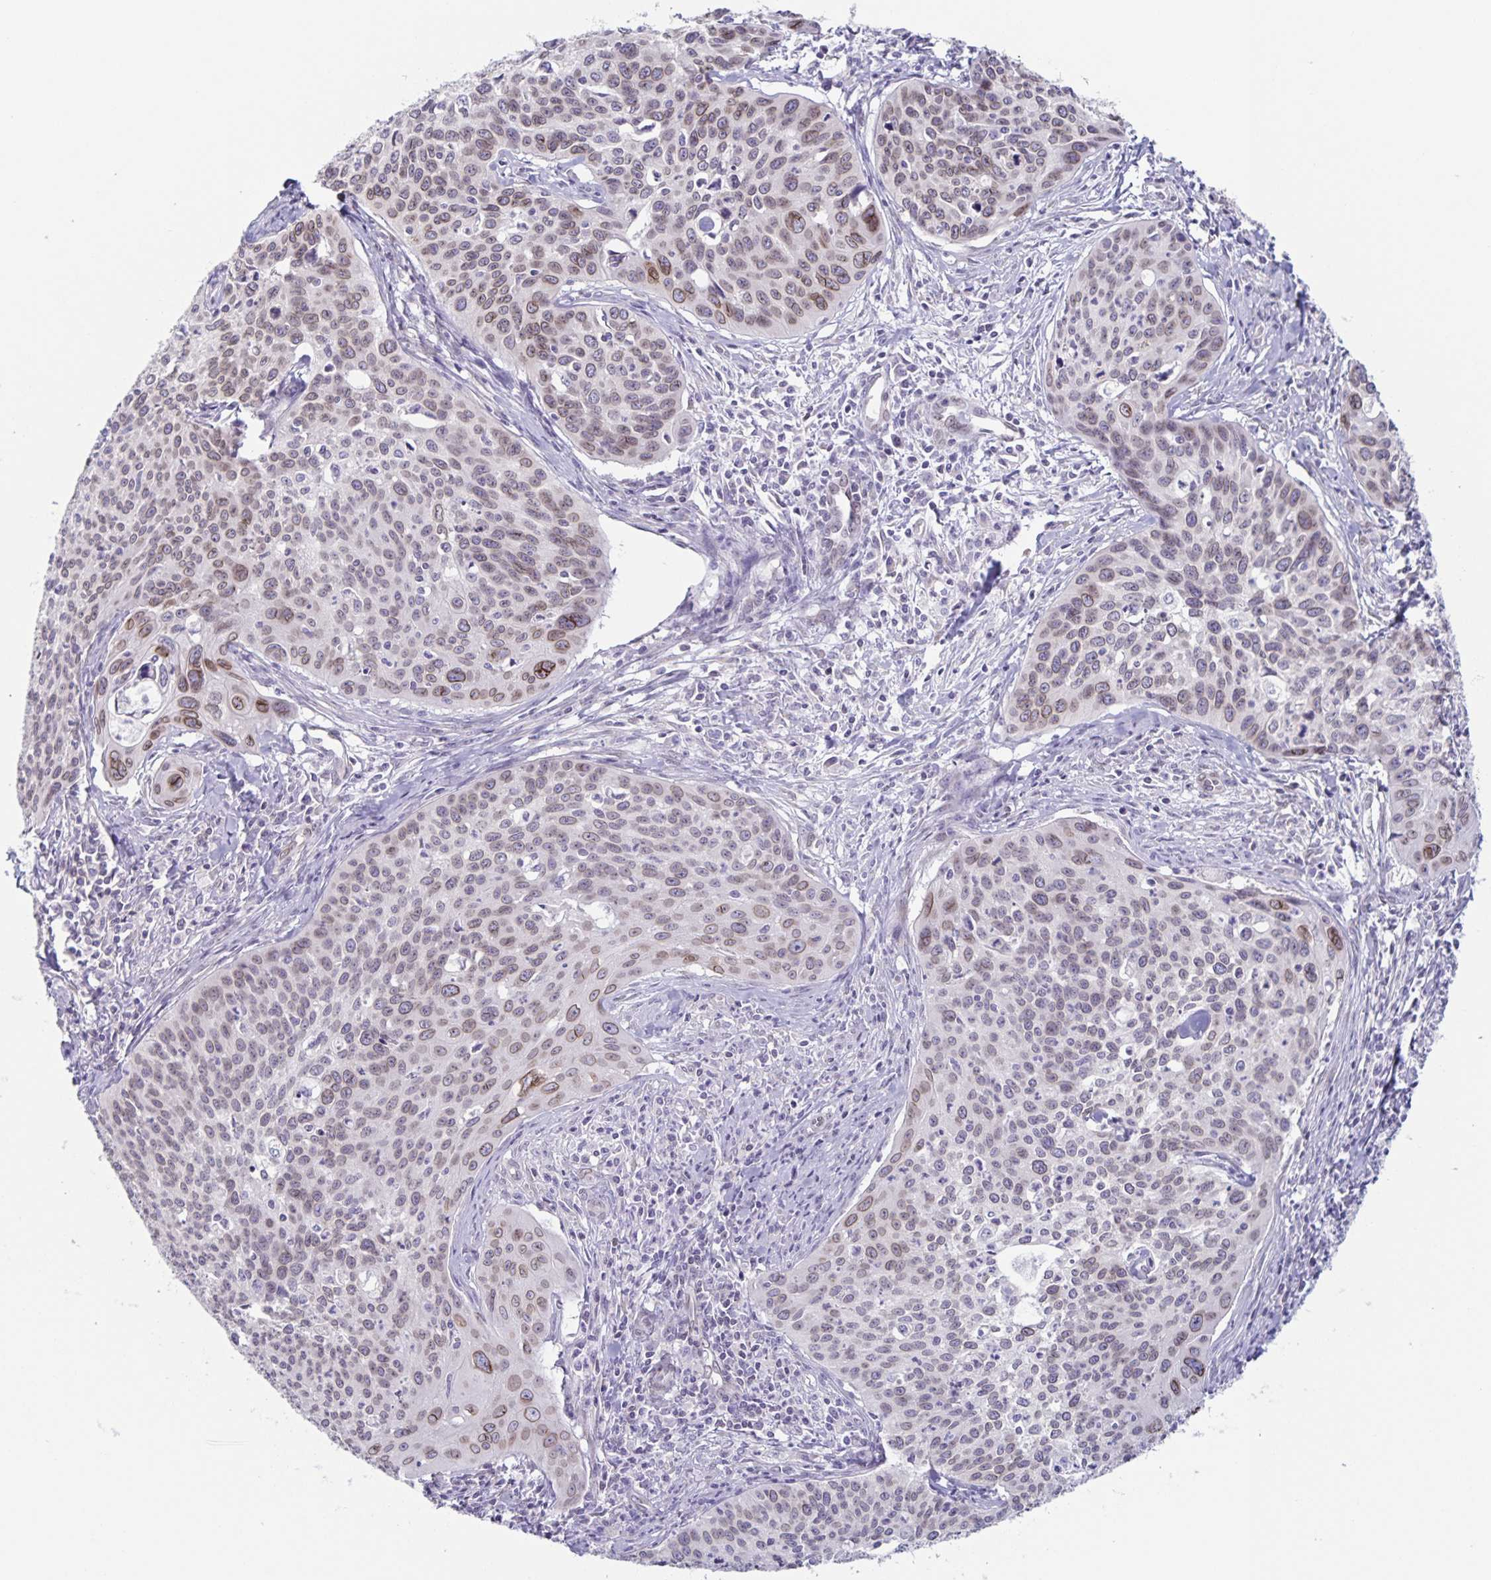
{"staining": {"intensity": "weak", "quantity": "25%-75%", "location": "cytoplasmic/membranous,nuclear"}, "tissue": "cervical cancer", "cell_type": "Tumor cells", "image_type": "cancer", "snomed": [{"axis": "morphology", "description": "Squamous cell carcinoma, NOS"}, {"axis": "topography", "description": "Cervix"}], "caption": "The immunohistochemical stain labels weak cytoplasmic/membranous and nuclear expression in tumor cells of cervical cancer (squamous cell carcinoma) tissue.", "gene": "SYNE2", "patient": {"sex": "female", "age": 31}}